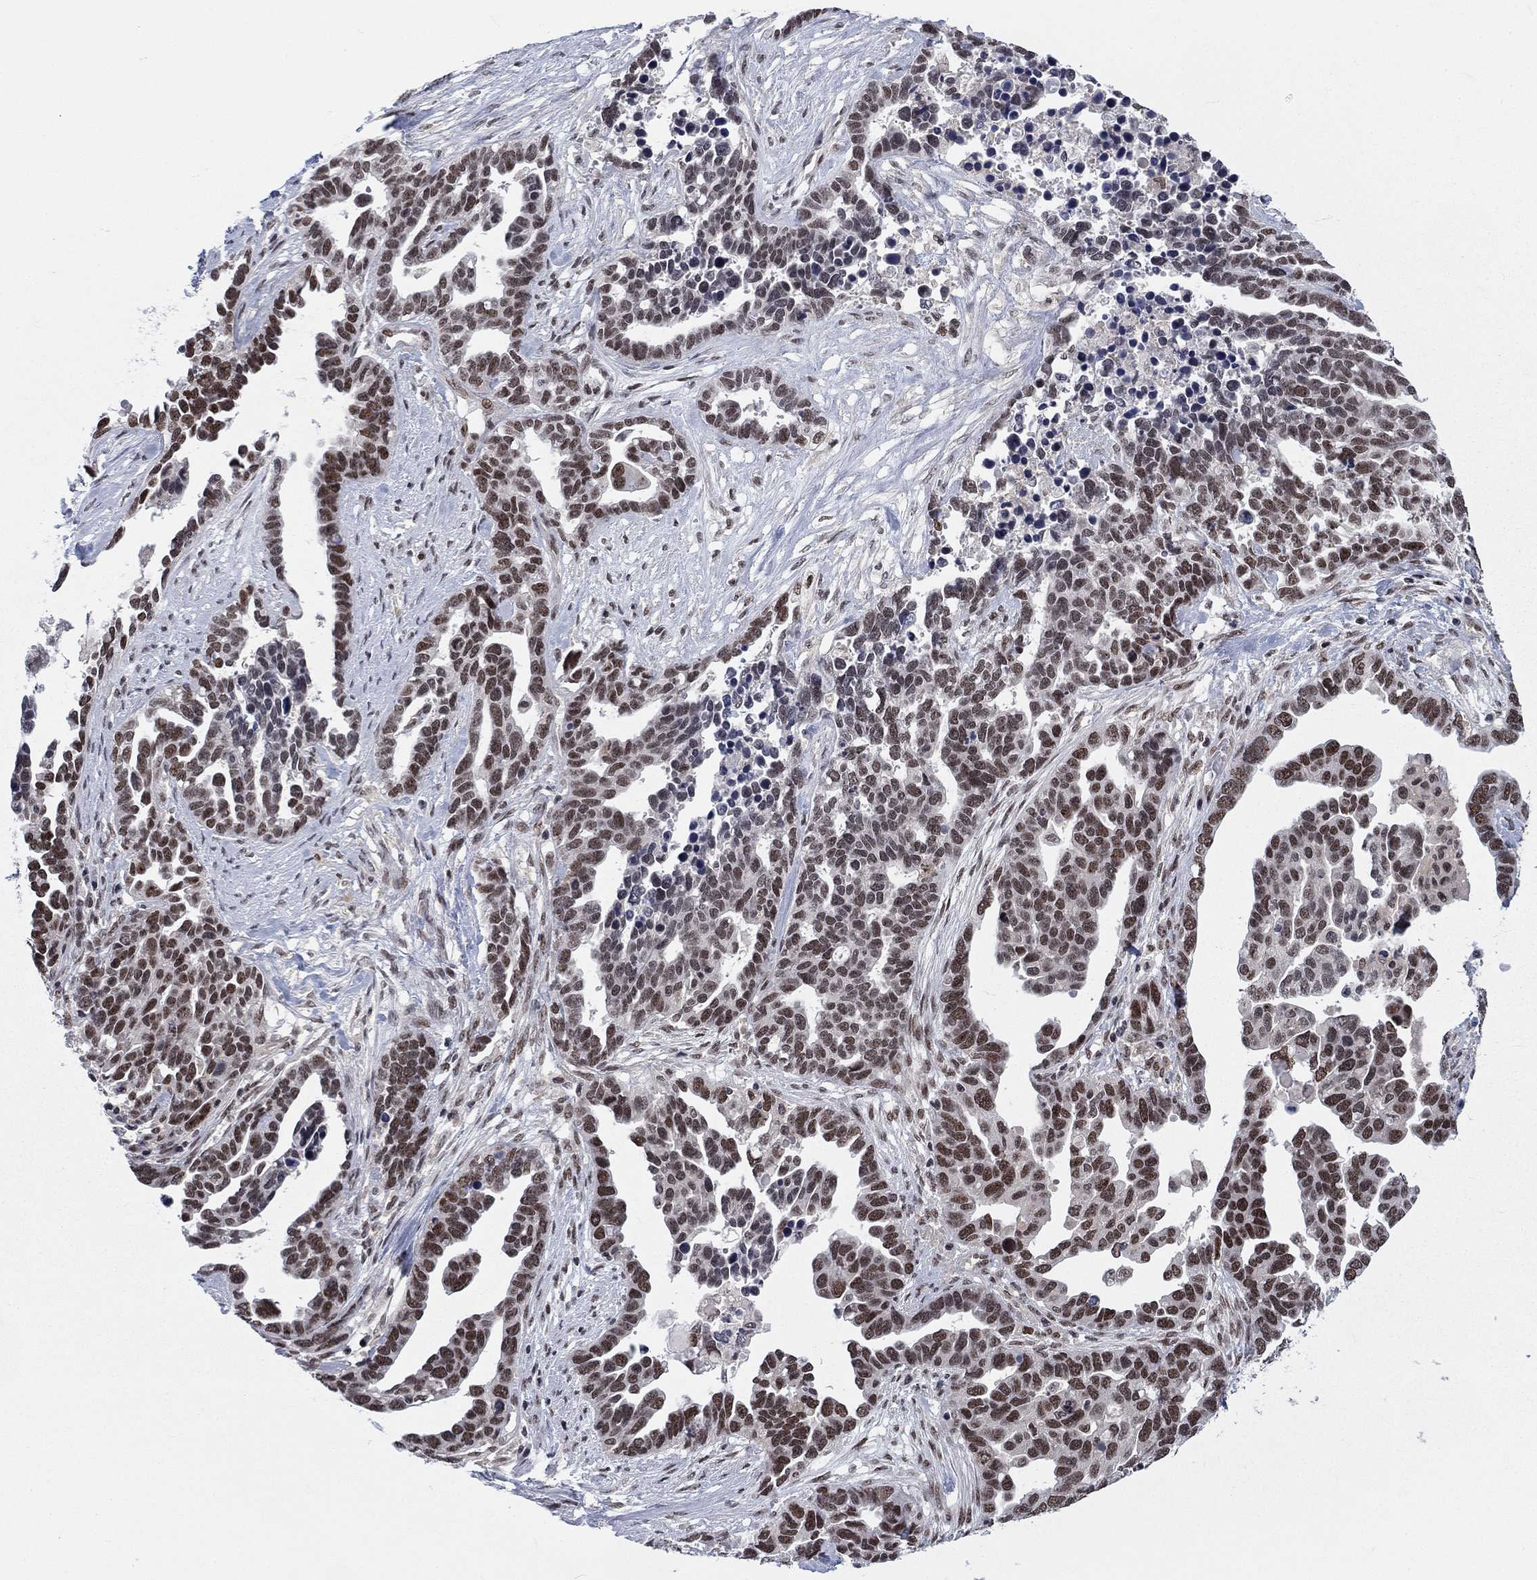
{"staining": {"intensity": "strong", "quantity": "25%-75%", "location": "nuclear"}, "tissue": "ovarian cancer", "cell_type": "Tumor cells", "image_type": "cancer", "snomed": [{"axis": "morphology", "description": "Cystadenocarcinoma, serous, NOS"}, {"axis": "topography", "description": "Ovary"}], "caption": "IHC (DAB) staining of human ovarian serous cystadenocarcinoma demonstrates strong nuclear protein expression in about 25%-75% of tumor cells.", "gene": "FYTTD1", "patient": {"sex": "female", "age": 54}}